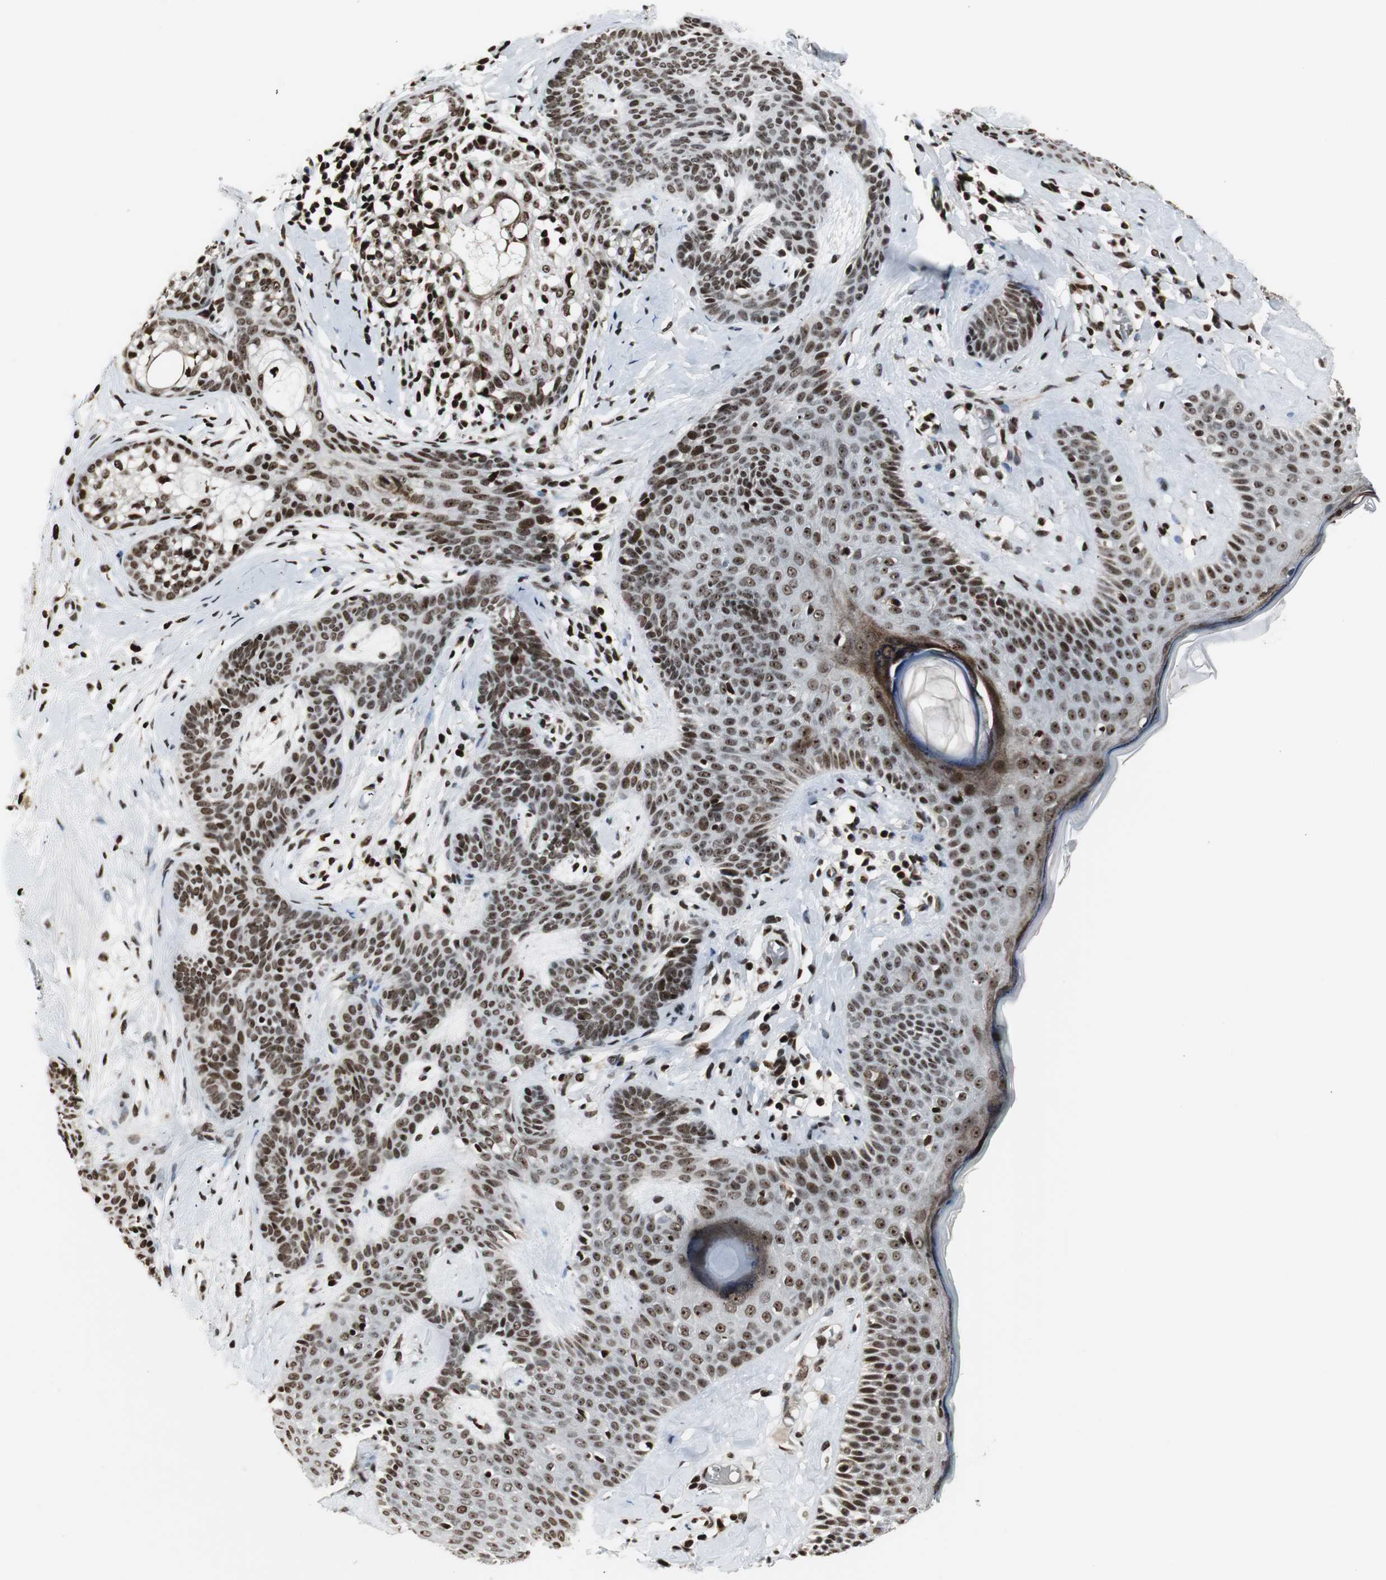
{"staining": {"intensity": "moderate", "quantity": ">75%", "location": "nuclear"}, "tissue": "skin cancer", "cell_type": "Tumor cells", "image_type": "cancer", "snomed": [{"axis": "morphology", "description": "Developmental malformation"}, {"axis": "morphology", "description": "Basal cell carcinoma"}, {"axis": "topography", "description": "Skin"}], "caption": "A photomicrograph of basal cell carcinoma (skin) stained for a protein reveals moderate nuclear brown staining in tumor cells.", "gene": "PARN", "patient": {"sex": "female", "age": 62}}